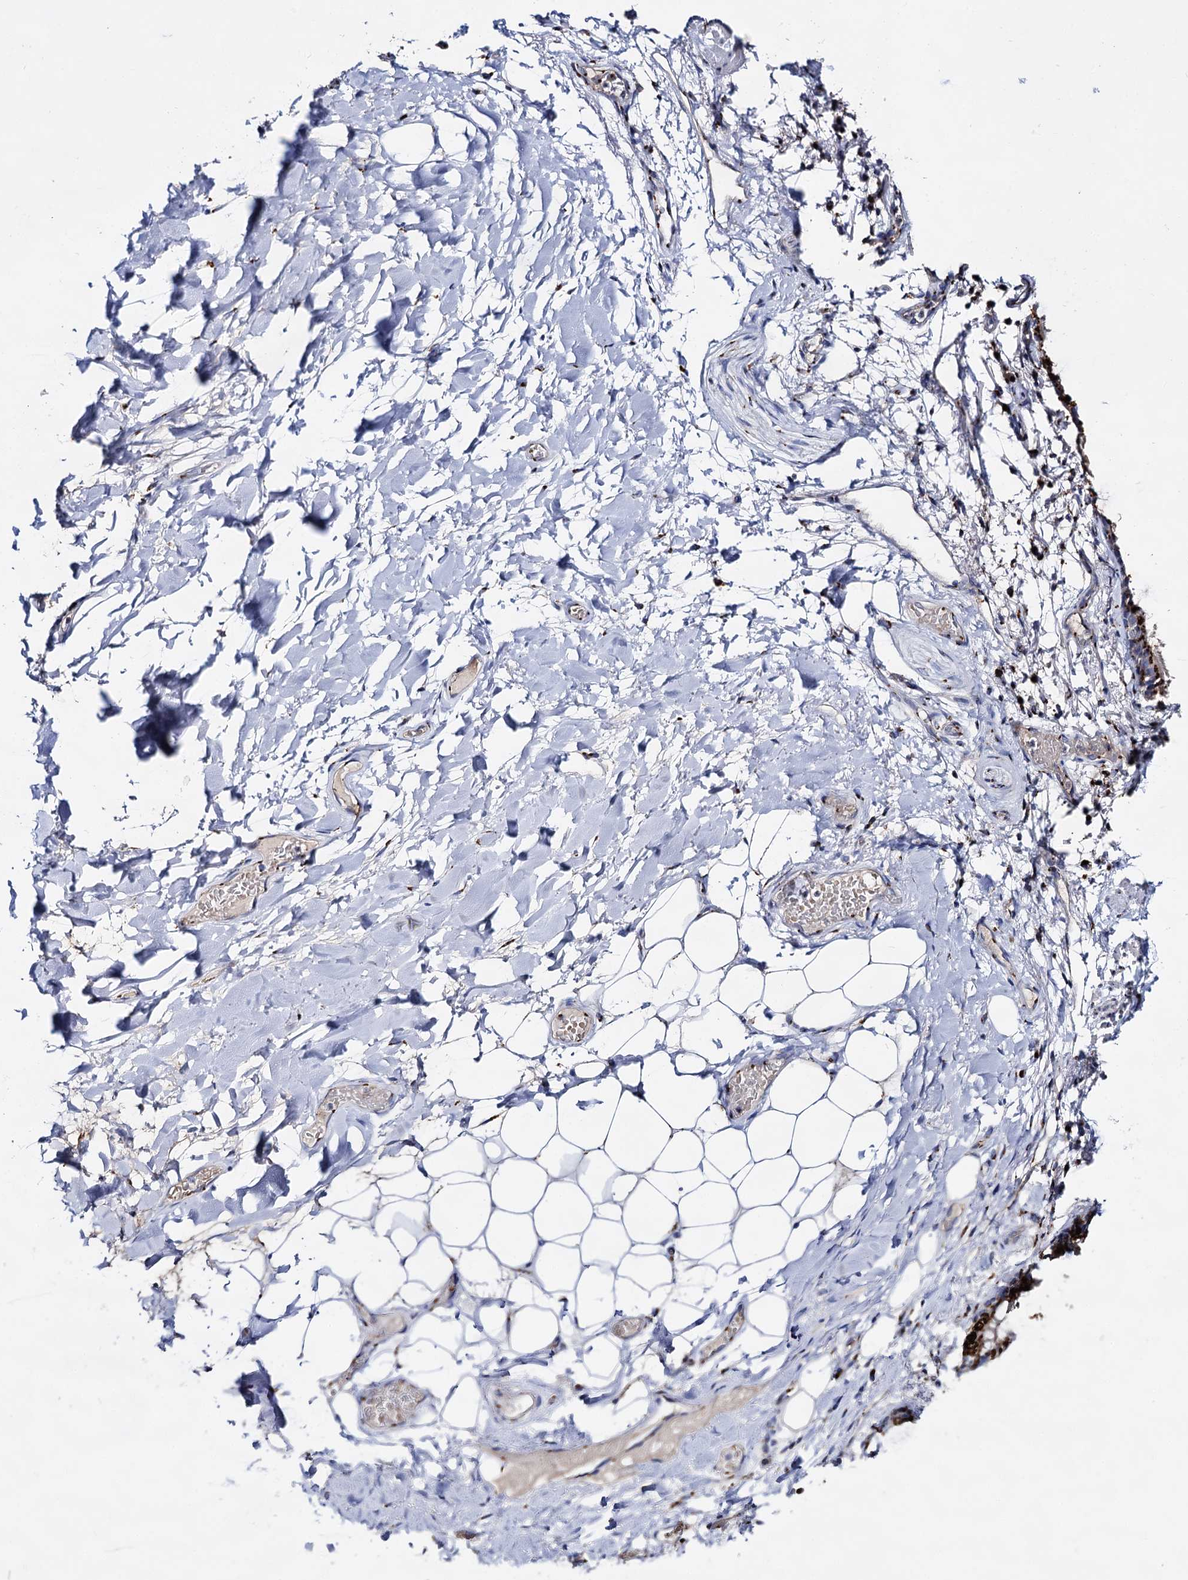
{"staining": {"intensity": "strong", "quantity": "<25%", "location": "cytoplasmic/membranous"}, "tissue": "adipose tissue", "cell_type": "Adipocytes", "image_type": "normal", "snomed": [{"axis": "morphology", "description": "Normal tissue, NOS"}, {"axis": "topography", "description": "Lymph node"}, {"axis": "topography", "description": "Cartilage tissue"}, {"axis": "topography", "description": "Bronchus"}], "caption": "About <25% of adipocytes in unremarkable adipose tissue demonstrate strong cytoplasmic/membranous protein positivity as visualized by brown immunohistochemical staining.", "gene": "TM9SF3", "patient": {"sex": "male", "age": 63}}